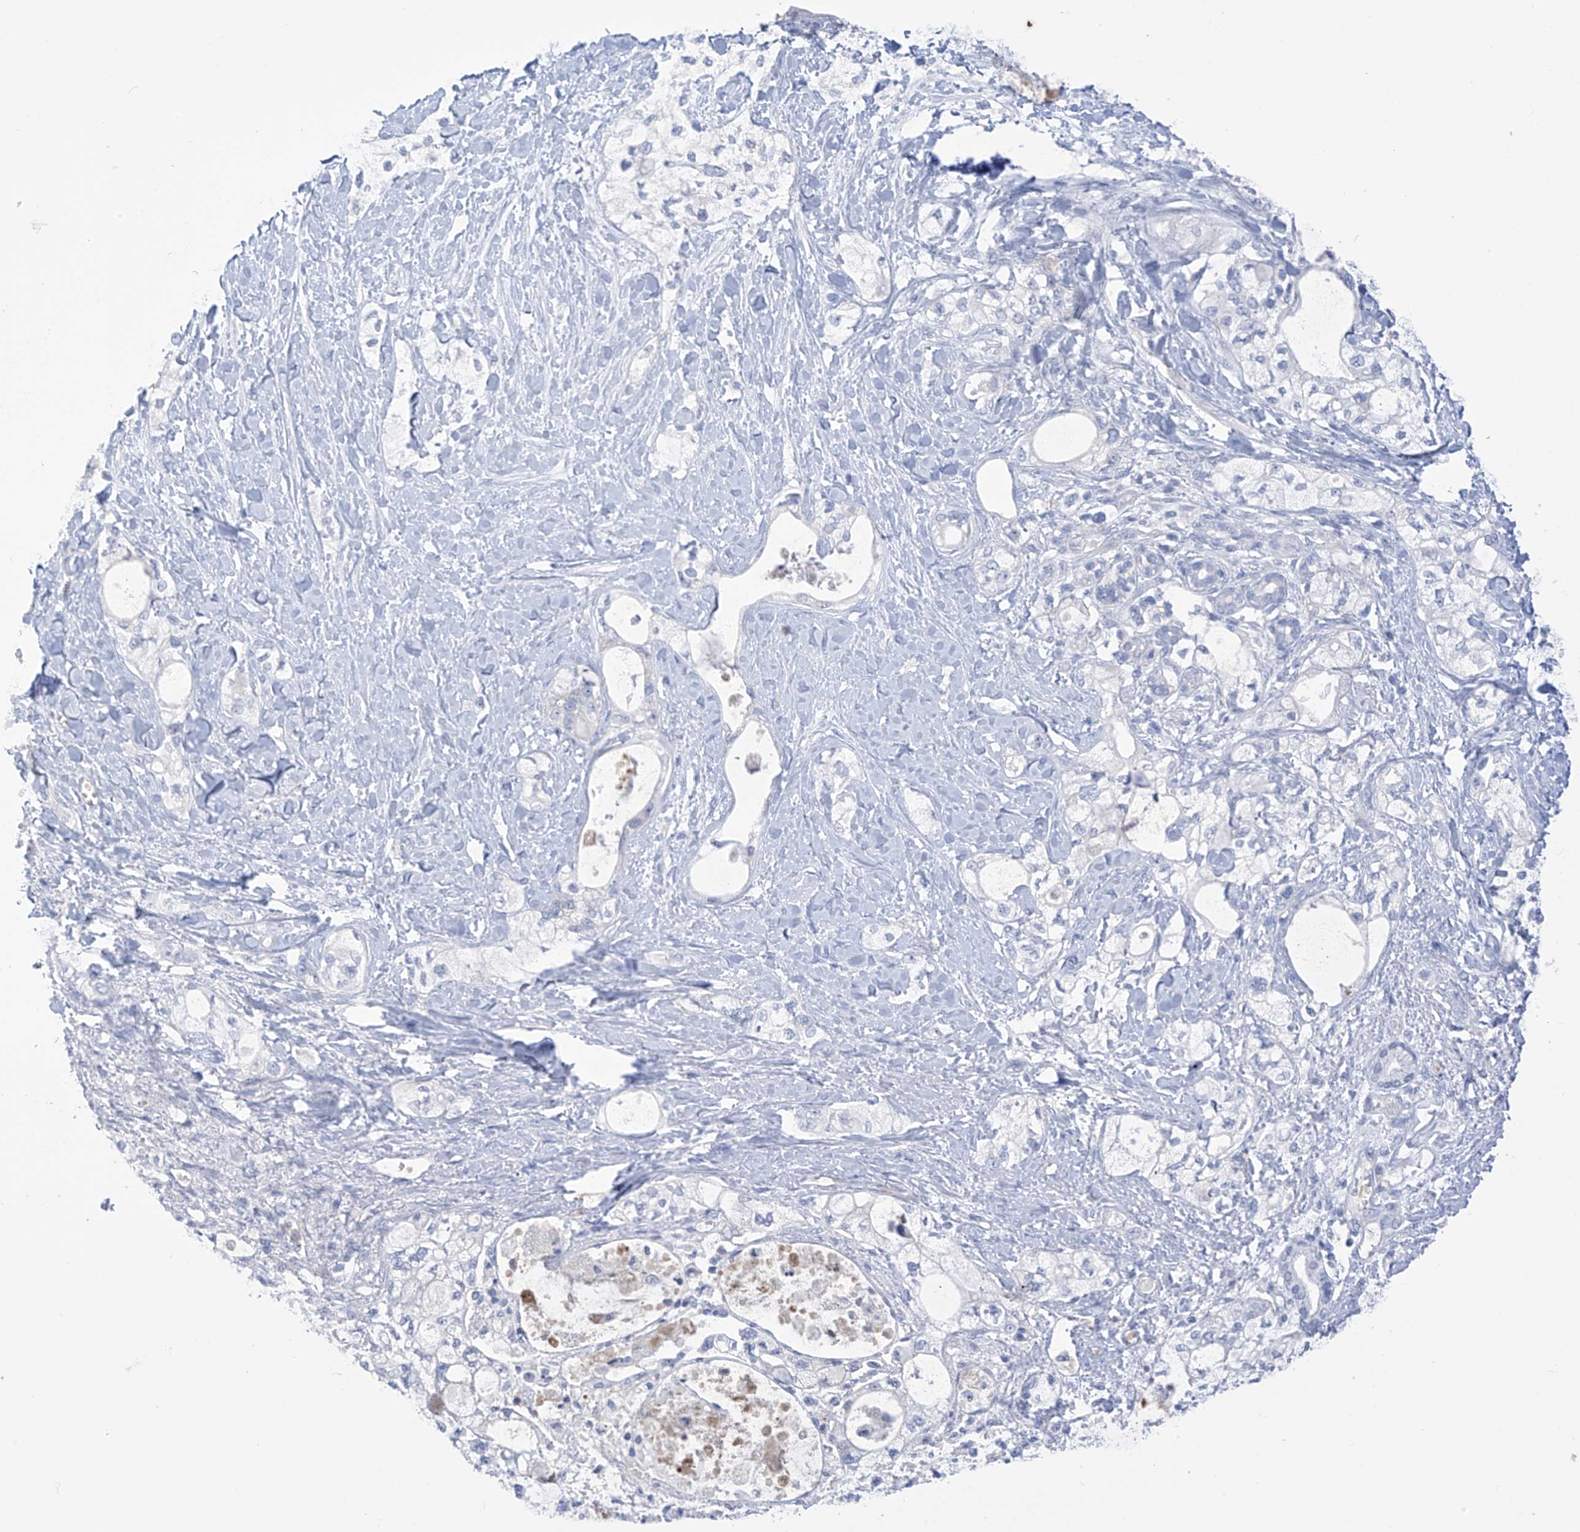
{"staining": {"intensity": "negative", "quantity": "none", "location": "none"}, "tissue": "pancreatic cancer", "cell_type": "Tumor cells", "image_type": "cancer", "snomed": [{"axis": "morphology", "description": "Adenocarcinoma, NOS"}, {"axis": "topography", "description": "Pancreas"}], "caption": "Immunohistochemistry (IHC) of pancreatic adenocarcinoma displays no expression in tumor cells.", "gene": "FABP2", "patient": {"sex": "male", "age": 70}}